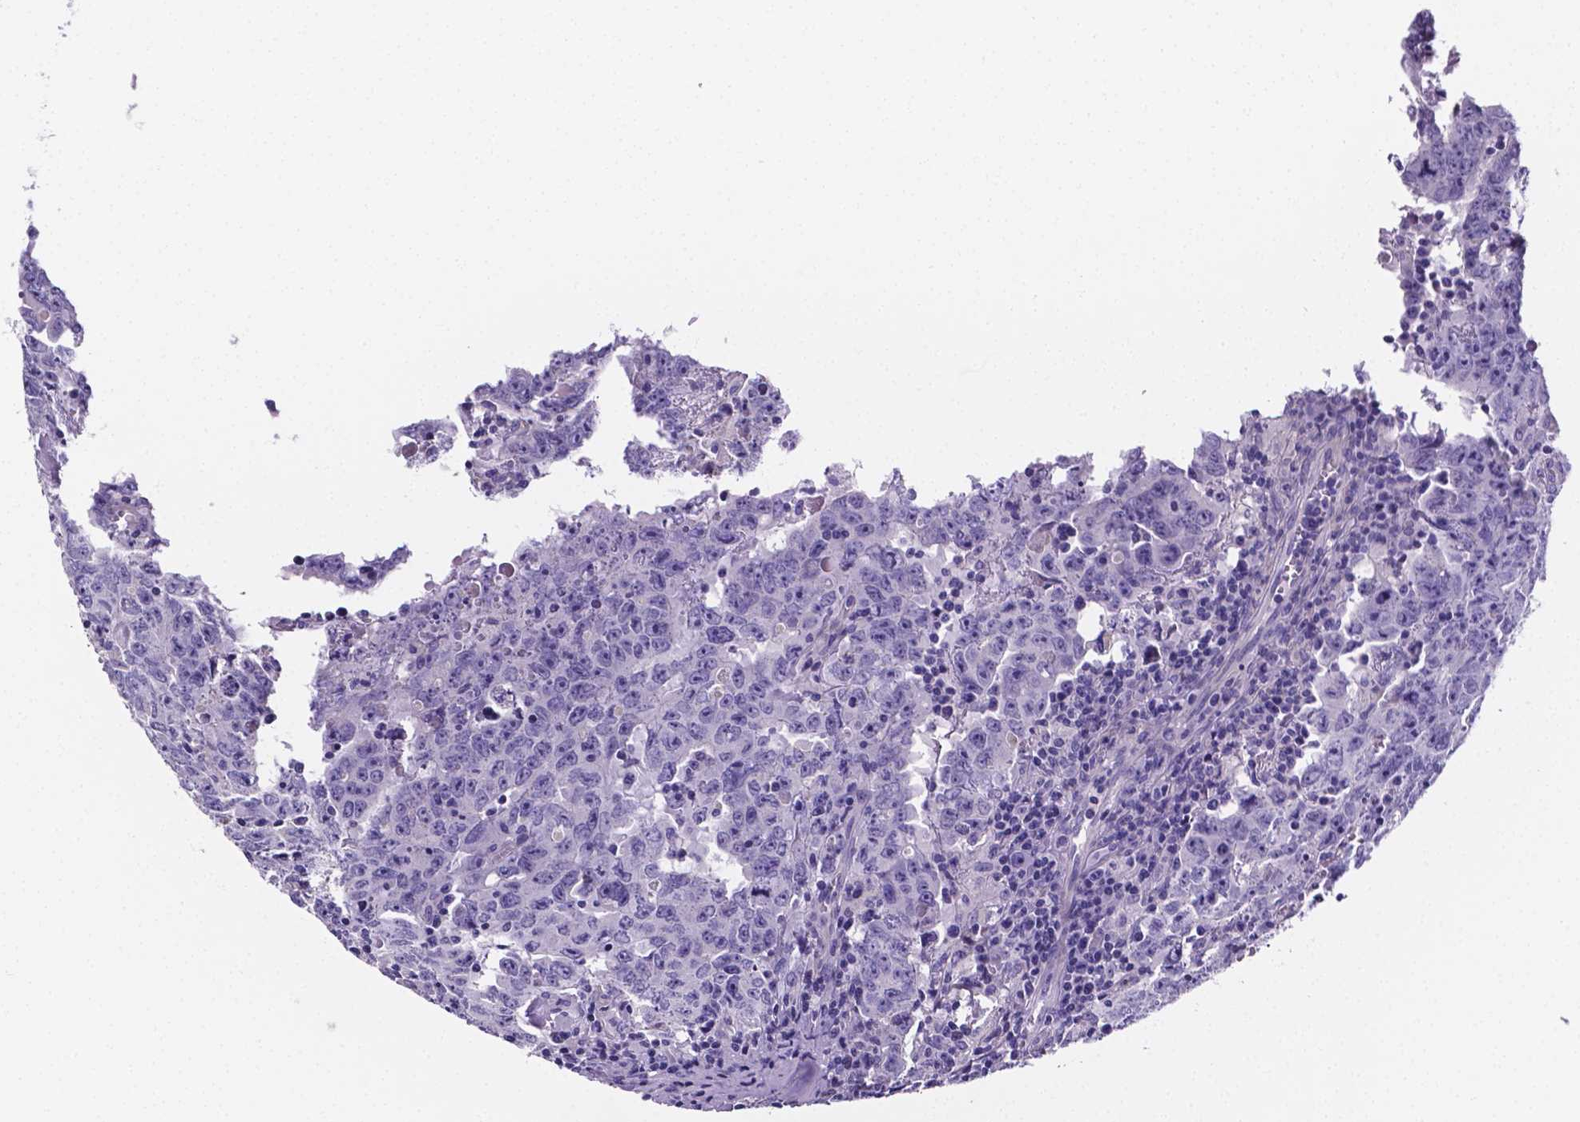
{"staining": {"intensity": "negative", "quantity": "none", "location": "none"}, "tissue": "testis cancer", "cell_type": "Tumor cells", "image_type": "cancer", "snomed": [{"axis": "morphology", "description": "Carcinoma, Embryonal, NOS"}, {"axis": "topography", "description": "Testis"}], "caption": "Tumor cells show no significant expression in testis cancer (embryonal carcinoma).", "gene": "NRGN", "patient": {"sex": "male", "age": 22}}